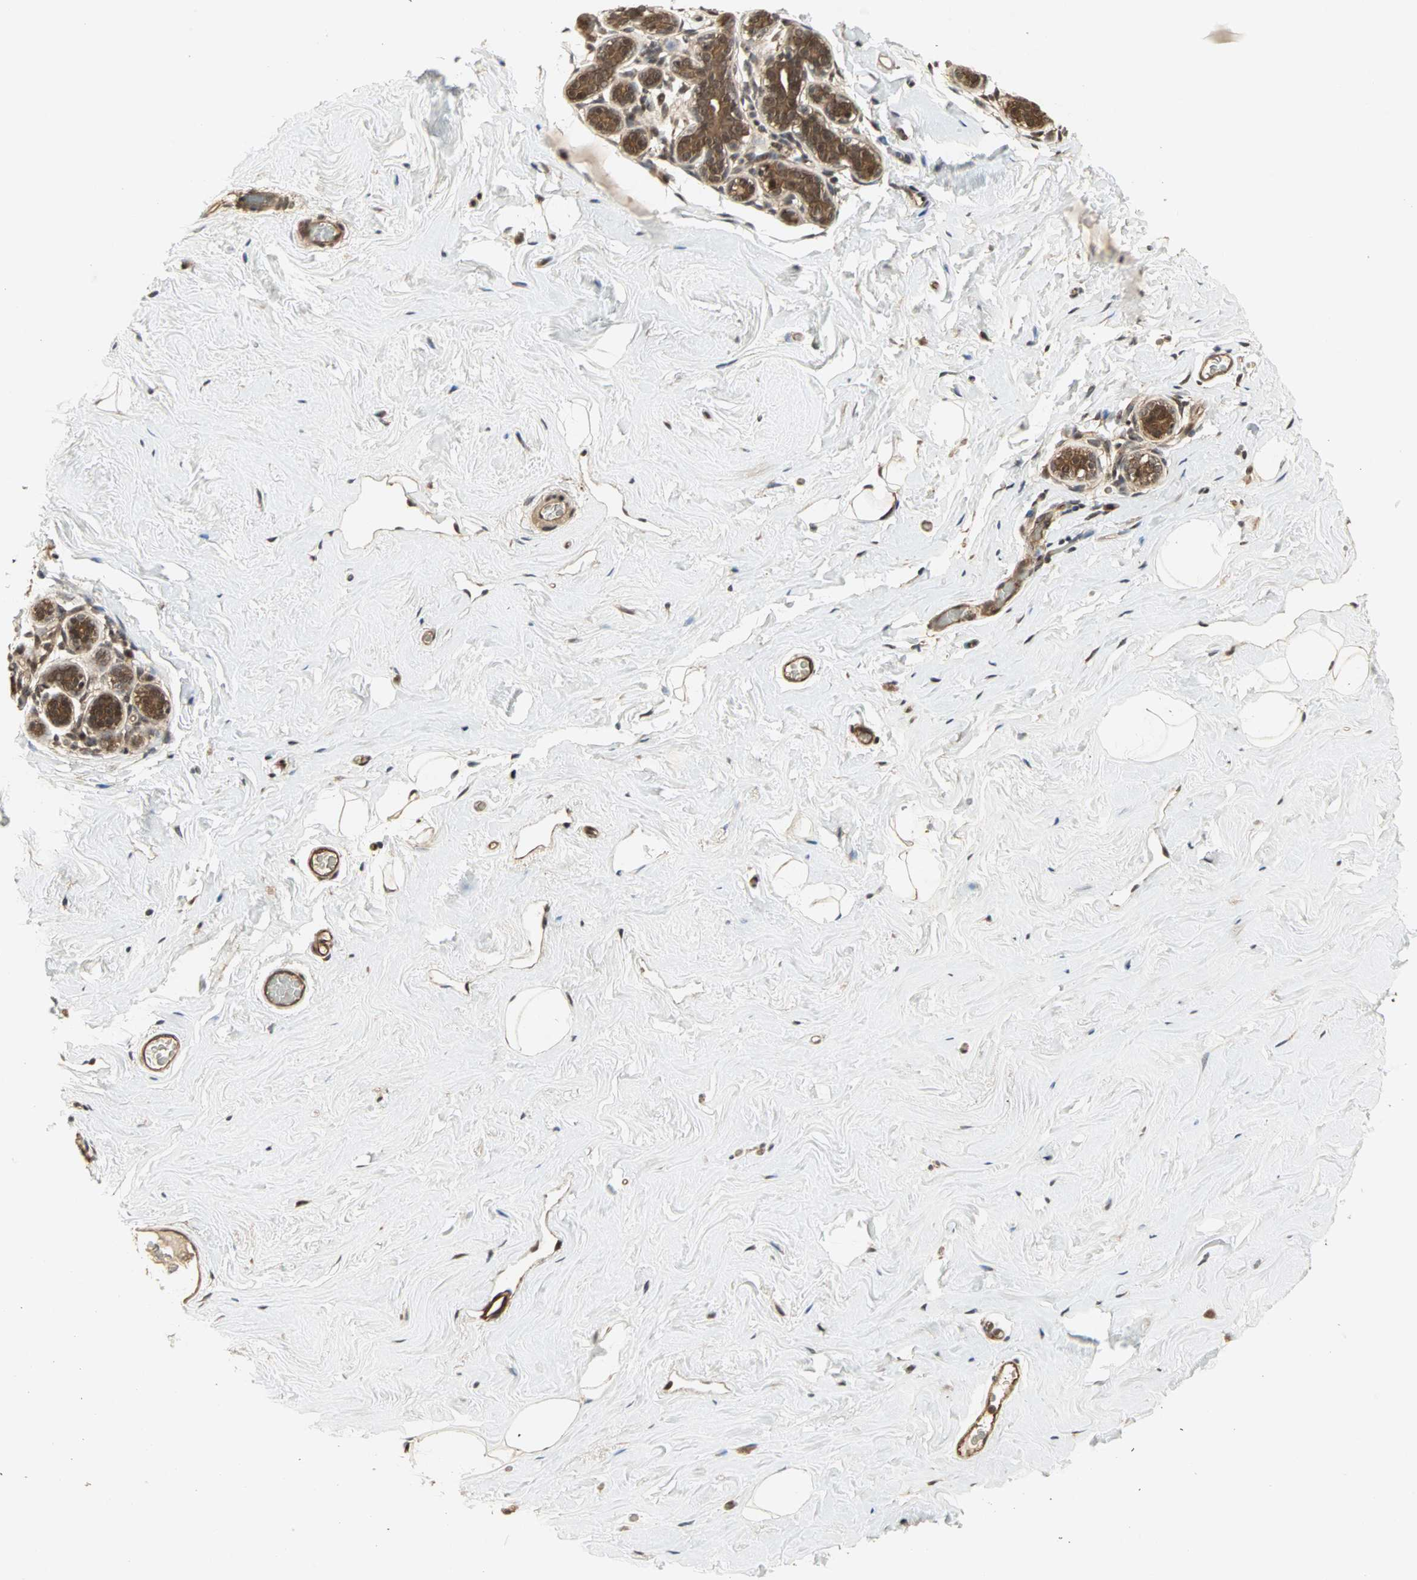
{"staining": {"intensity": "weak", "quantity": ">75%", "location": "cytoplasmic/membranous,nuclear"}, "tissue": "breast", "cell_type": "Adipocytes", "image_type": "normal", "snomed": [{"axis": "morphology", "description": "Normal tissue, NOS"}, {"axis": "topography", "description": "Breast"}], "caption": "This is an image of IHC staining of normal breast, which shows weak positivity in the cytoplasmic/membranous,nuclear of adipocytes.", "gene": "CSNK2B", "patient": {"sex": "female", "age": 75}}